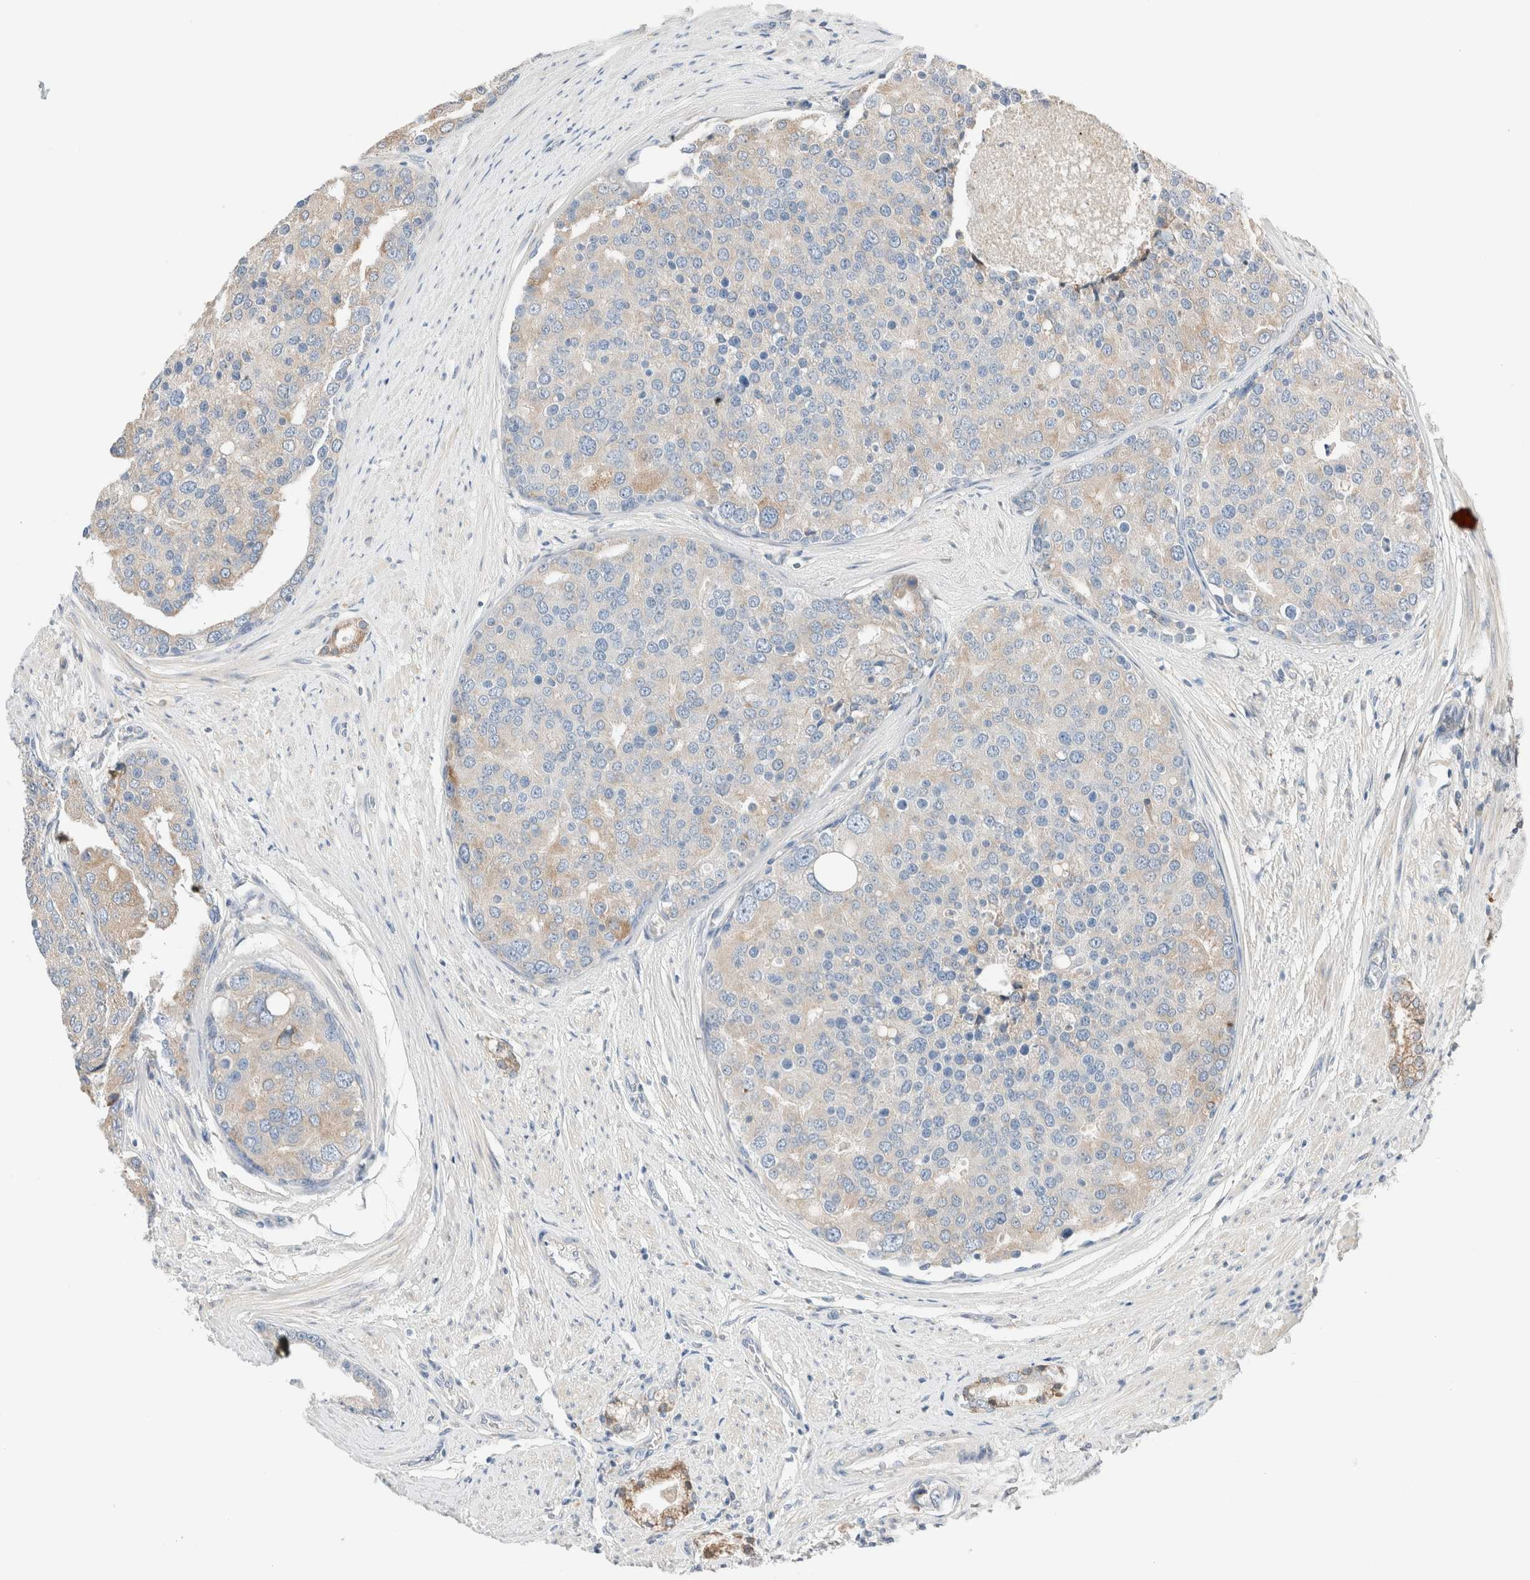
{"staining": {"intensity": "negative", "quantity": "none", "location": "none"}, "tissue": "prostate cancer", "cell_type": "Tumor cells", "image_type": "cancer", "snomed": [{"axis": "morphology", "description": "Adenocarcinoma, High grade"}, {"axis": "topography", "description": "Prostate"}], "caption": "Tumor cells show no significant staining in high-grade adenocarcinoma (prostate).", "gene": "PCM1", "patient": {"sex": "male", "age": 50}}